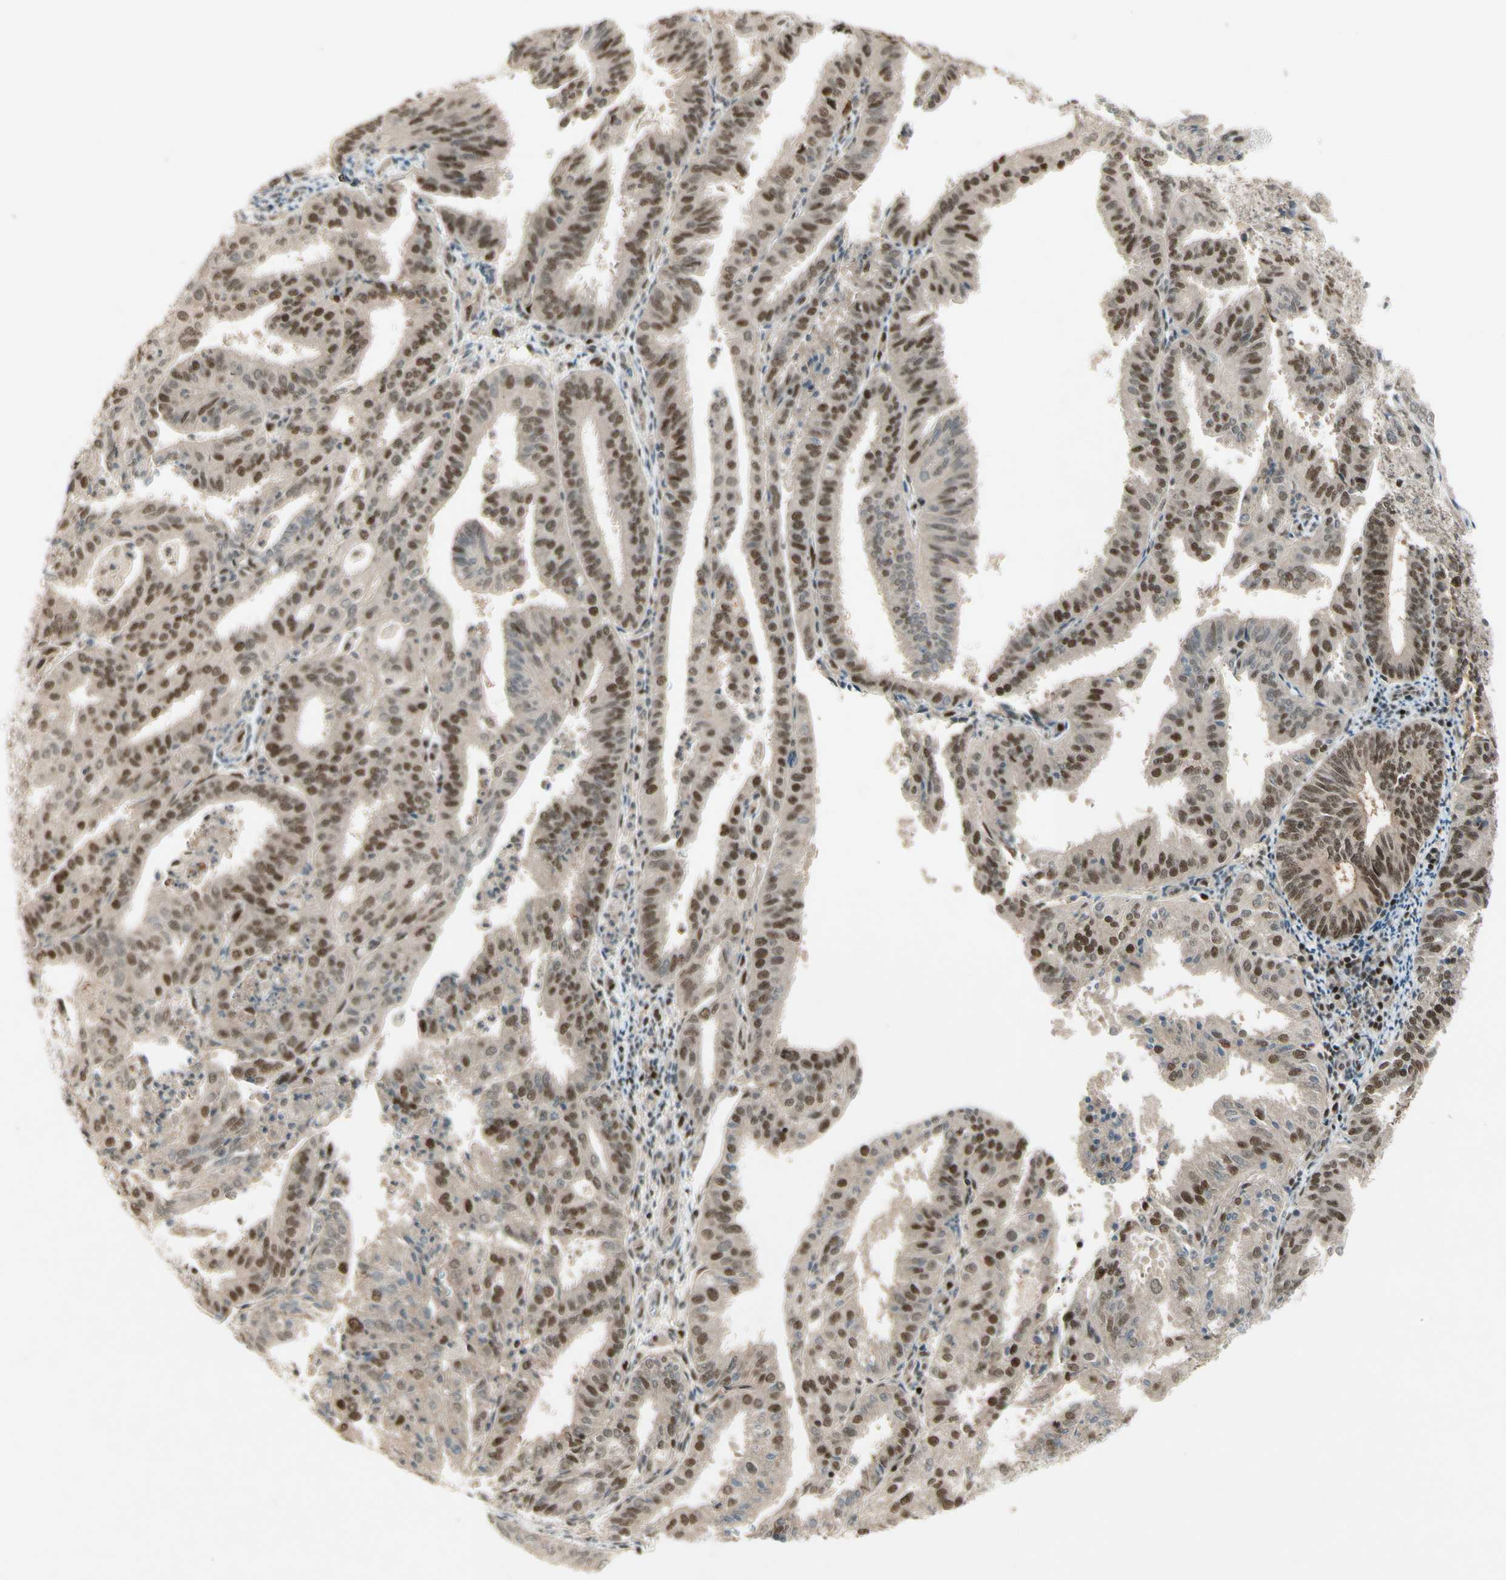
{"staining": {"intensity": "strong", "quantity": ">75%", "location": "nuclear"}, "tissue": "endometrial cancer", "cell_type": "Tumor cells", "image_type": "cancer", "snomed": [{"axis": "morphology", "description": "Adenocarcinoma, NOS"}, {"axis": "topography", "description": "Uterus"}], "caption": "Immunohistochemistry (IHC) (DAB) staining of adenocarcinoma (endometrial) exhibits strong nuclear protein expression in about >75% of tumor cells.", "gene": "CDK11A", "patient": {"sex": "female", "age": 60}}